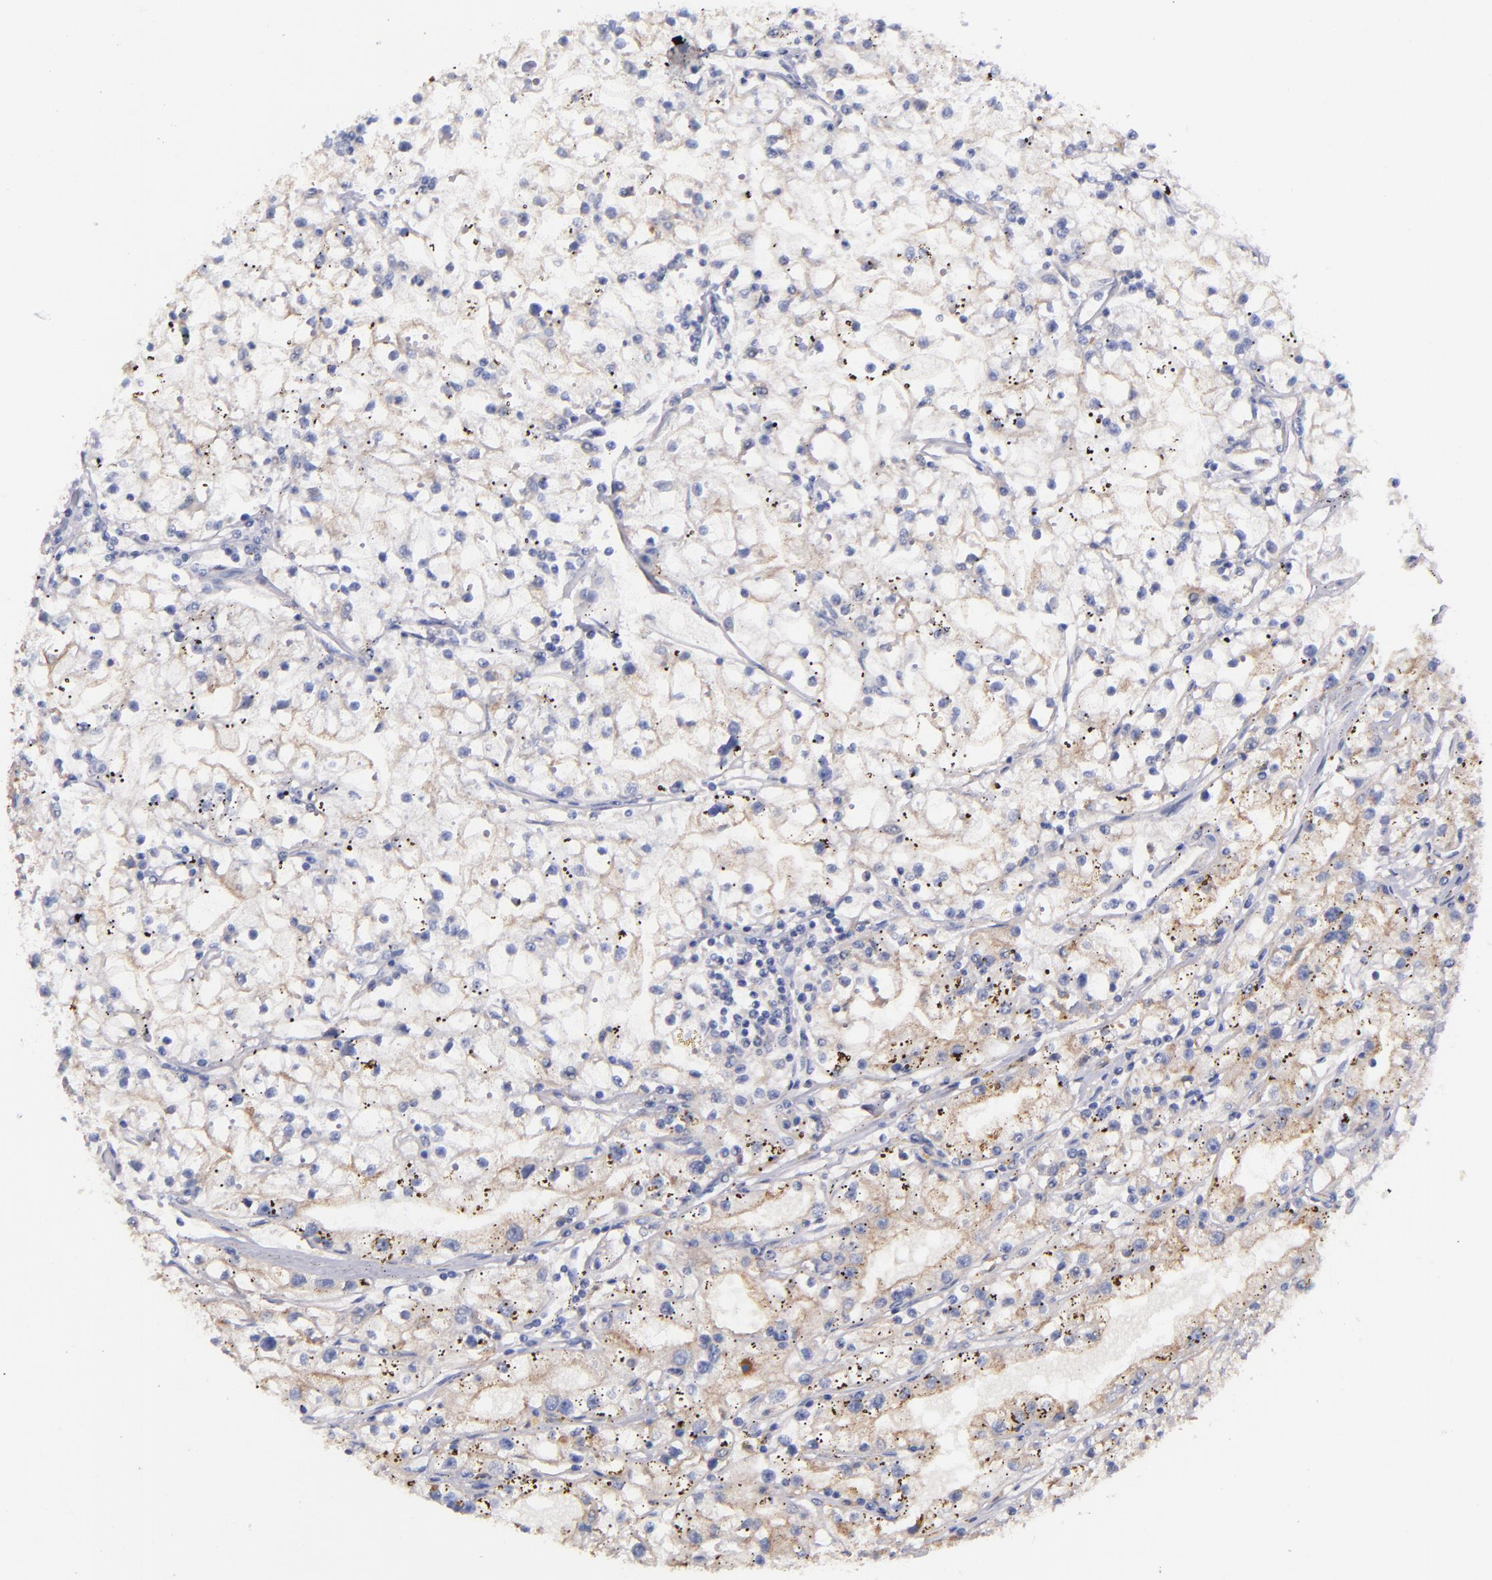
{"staining": {"intensity": "moderate", "quantity": ">75%", "location": "cytoplasmic/membranous"}, "tissue": "renal cancer", "cell_type": "Tumor cells", "image_type": "cancer", "snomed": [{"axis": "morphology", "description": "Adenocarcinoma, NOS"}, {"axis": "topography", "description": "Kidney"}], "caption": "Moderate cytoplasmic/membranous protein staining is seen in approximately >75% of tumor cells in renal adenocarcinoma.", "gene": "KNG1", "patient": {"sex": "male", "age": 56}}